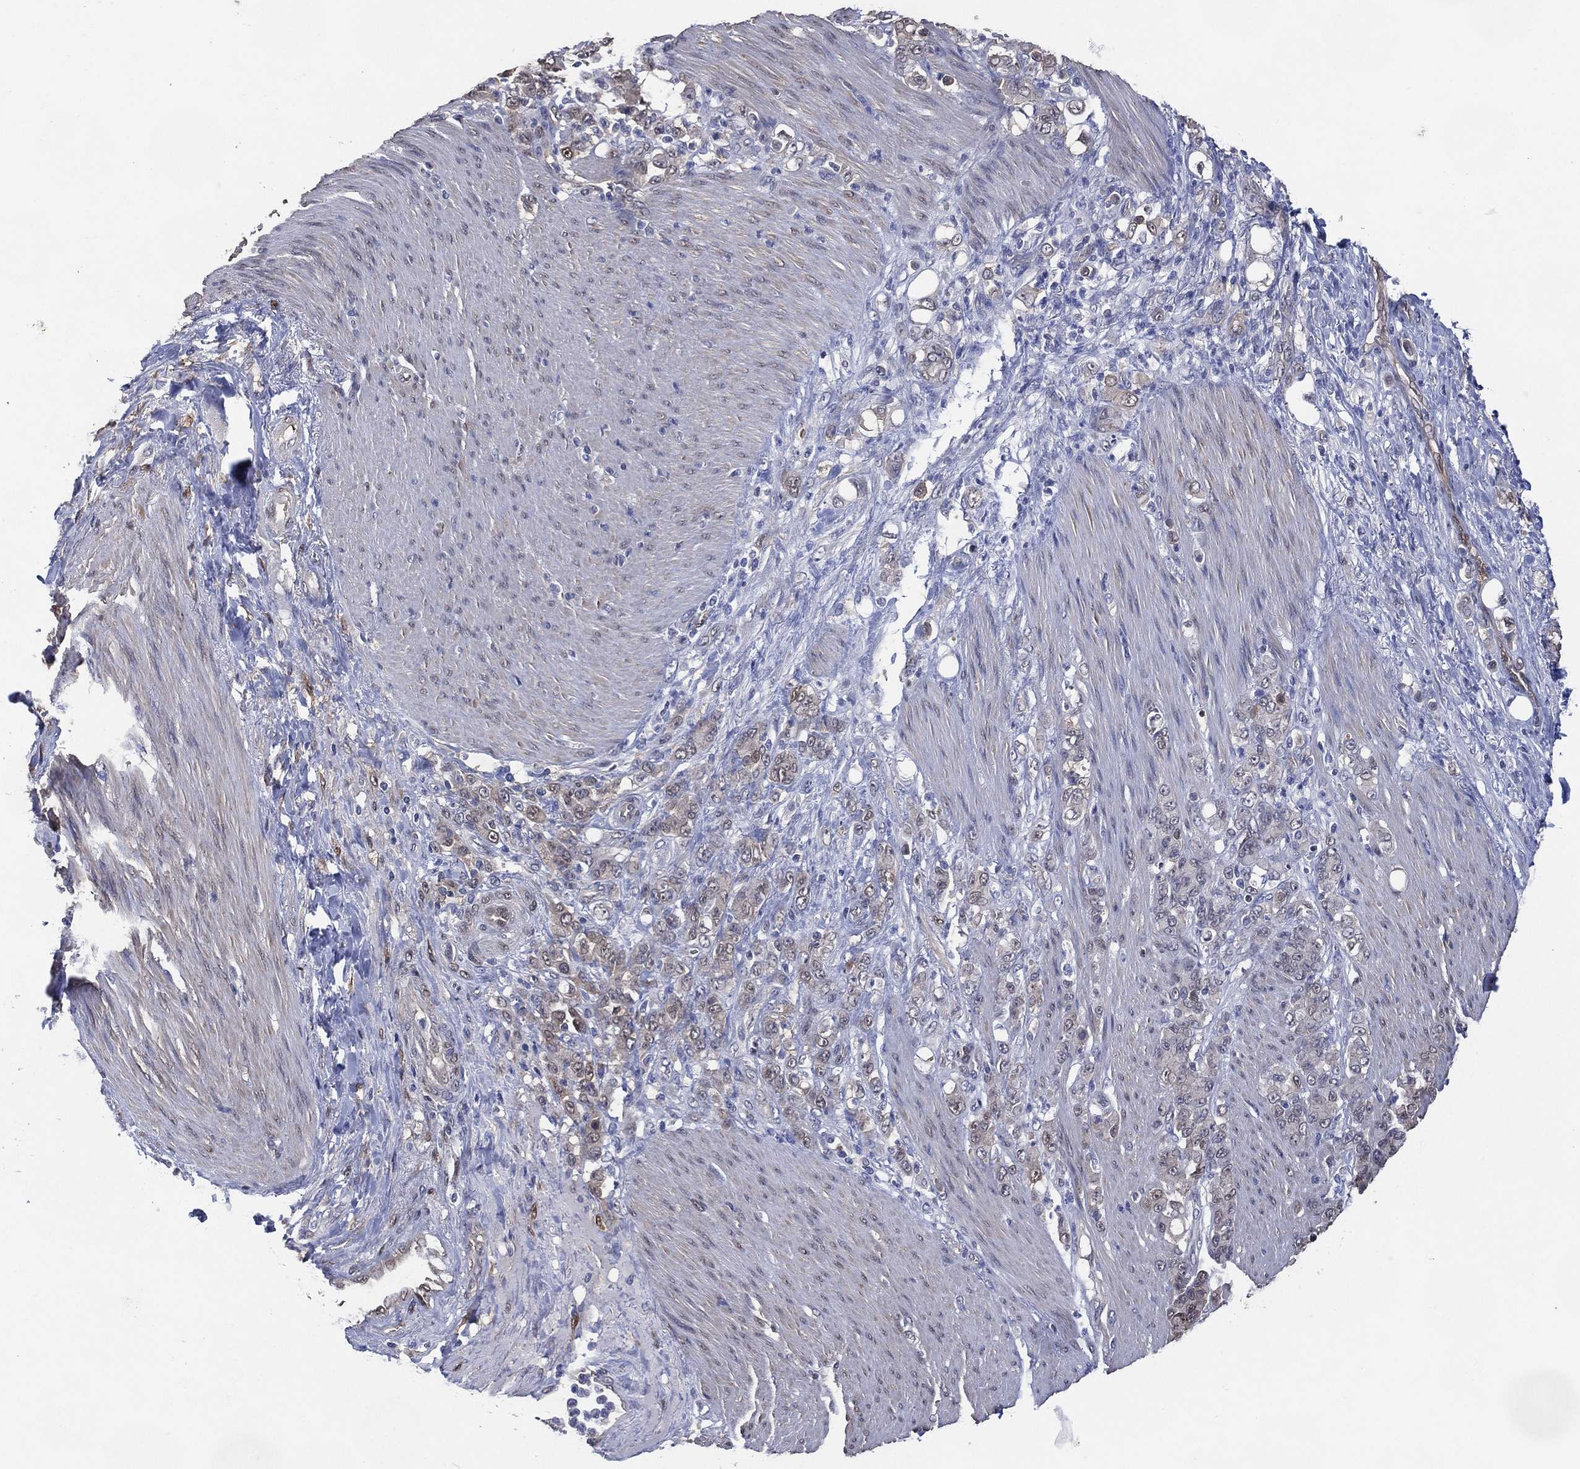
{"staining": {"intensity": "negative", "quantity": "none", "location": "none"}, "tissue": "stomach cancer", "cell_type": "Tumor cells", "image_type": "cancer", "snomed": [{"axis": "morphology", "description": "Adenocarcinoma, NOS"}, {"axis": "topography", "description": "Stomach"}], "caption": "Stomach cancer was stained to show a protein in brown. There is no significant staining in tumor cells. (Stains: DAB (3,3'-diaminobenzidine) immunohistochemistry (IHC) with hematoxylin counter stain, Microscopy: brightfield microscopy at high magnification).", "gene": "AK1", "patient": {"sex": "female", "age": 79}}